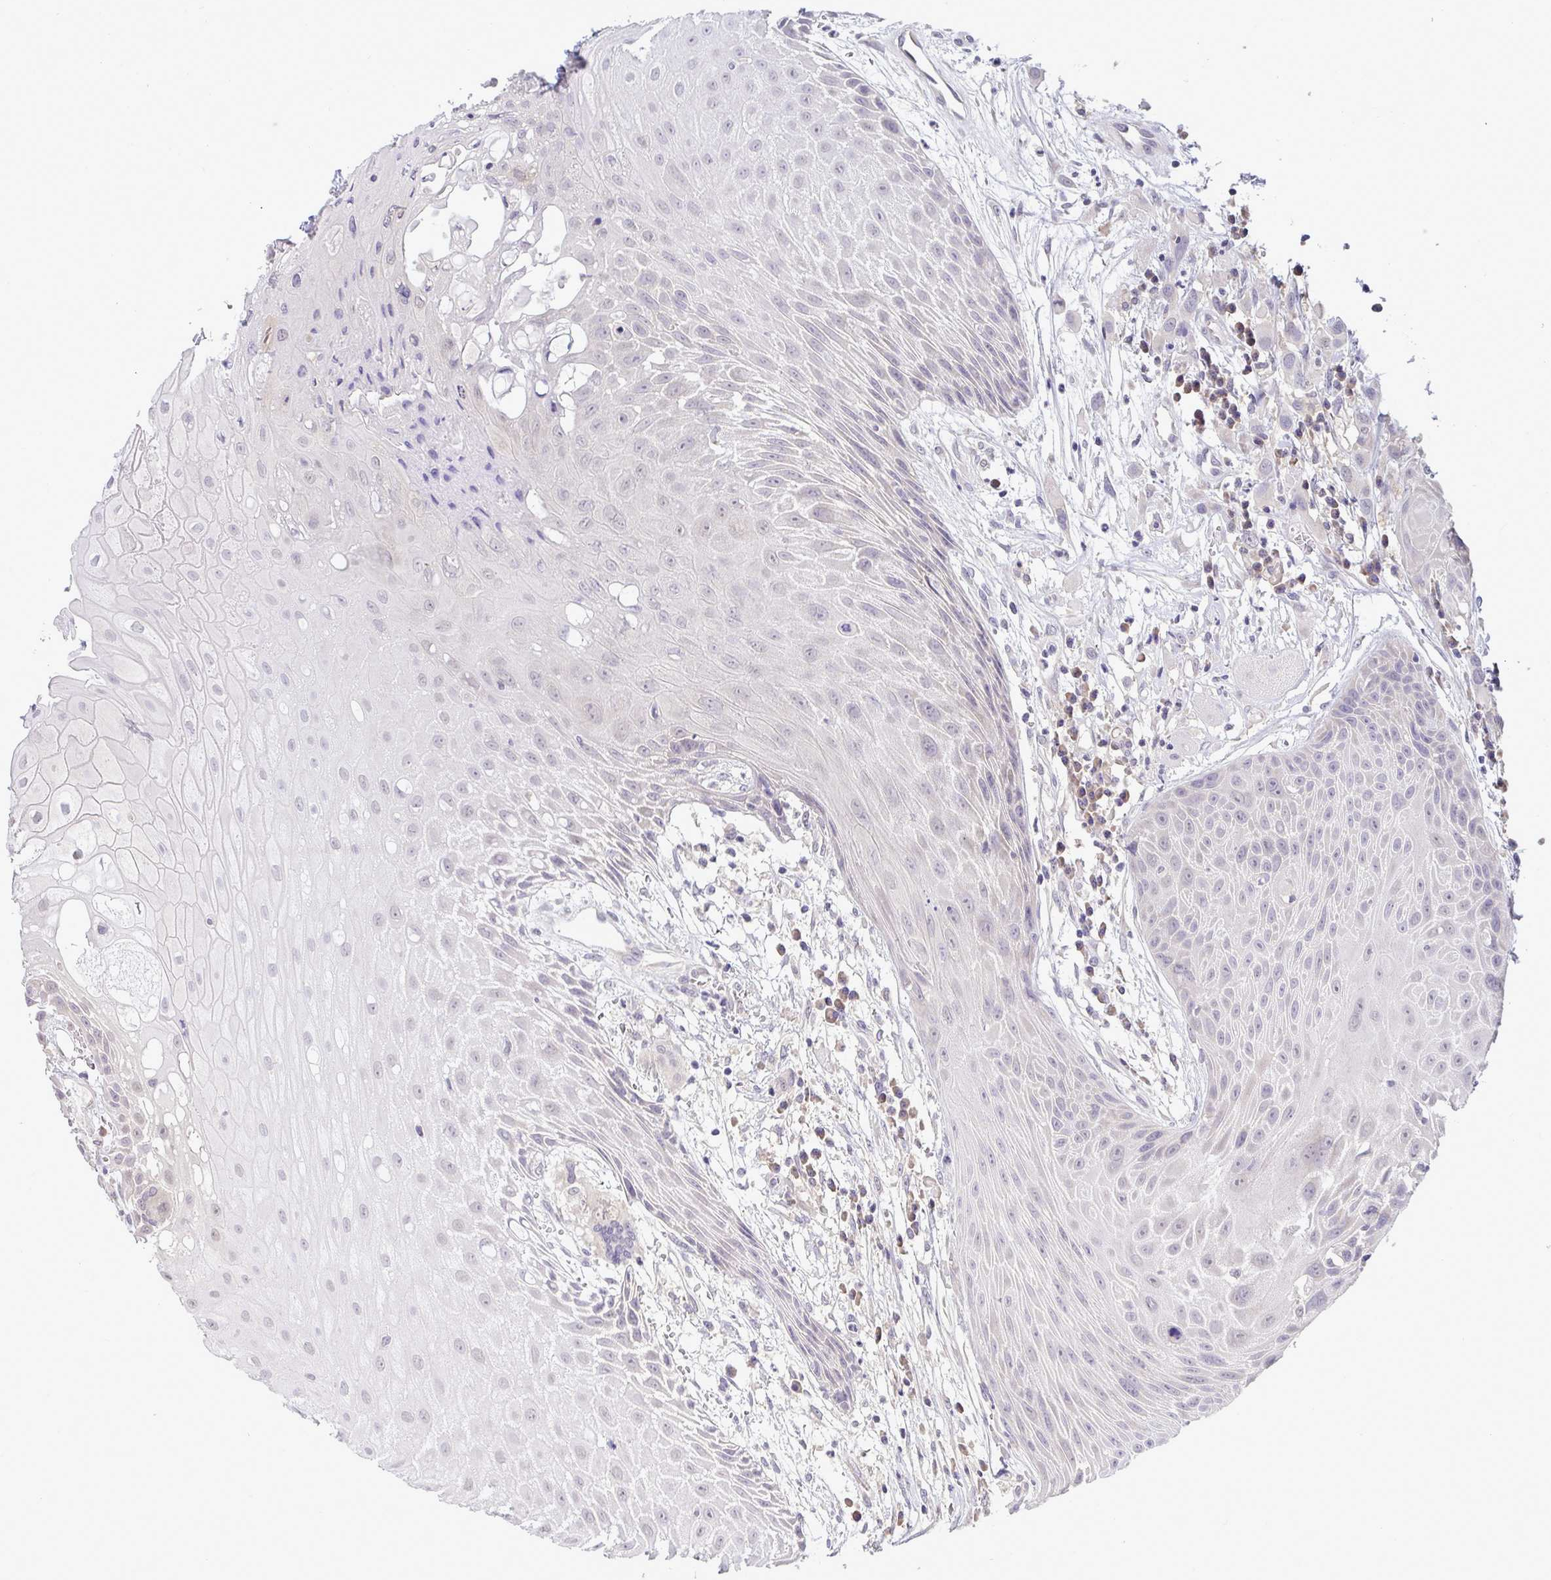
{"staining": {"intensity": "negative", "quantity": "none", "location": "none"}, "tissue": "head and neck cancer", "cell_type": "Tumor cells", "image_type": "cancer", "snomed": [{"axis": "morphology", "description": "Squamous cell carcinoma, NOS"}, {"axis": "topography", "description": "Head-Neck"}], "caption": "IHC image of human squamous cell carcinoma (head and neck) stained for a protein (brown), which reveals no staining in tumor cells.", "gene": "TMEM41A", "patient": {"sex": "female", "age": 73}}